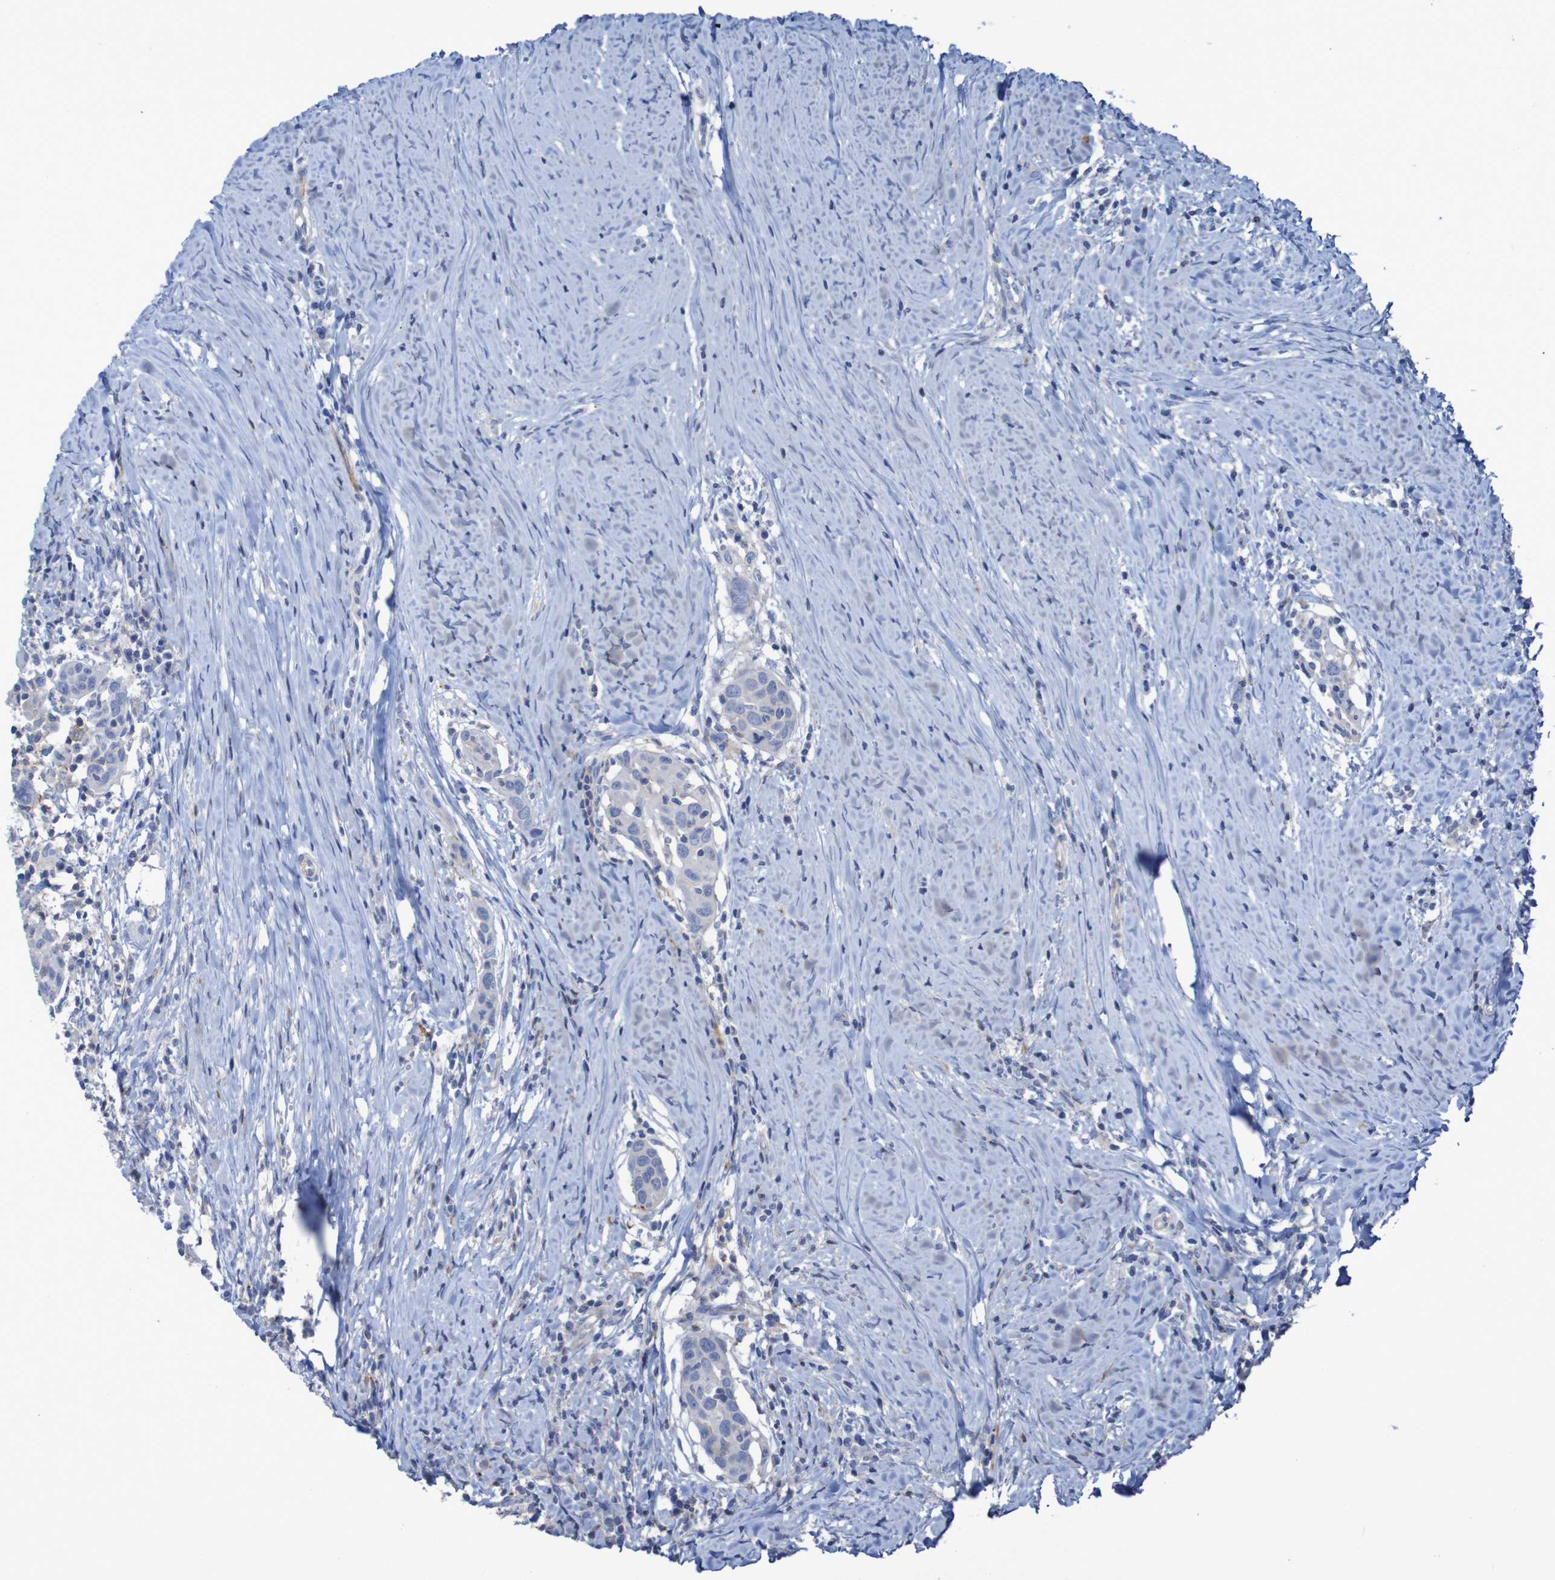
{"staining": {"intensity": "negative", "quantity": "none", "location": "none"}, "tissue": "head and neck cancer", "cell_type": "Tumor cells", "image_type": "cancer", "snomed": [{"axis": "morphology", "description": "Squamous cell carcinoma, NOS"}, {"axis": "topography", "description": "Oral tissue"}, {"axis": "topography", "description": "Head-Neck"}], "caption": "Immunohistochemistry (IHC) image of head and neck squamous cell carcinoma stained for a protein (brown), which shows no expression in tumor cells.", "gene": "RNF182", "patient": {"sex": "female", "age": 50}}